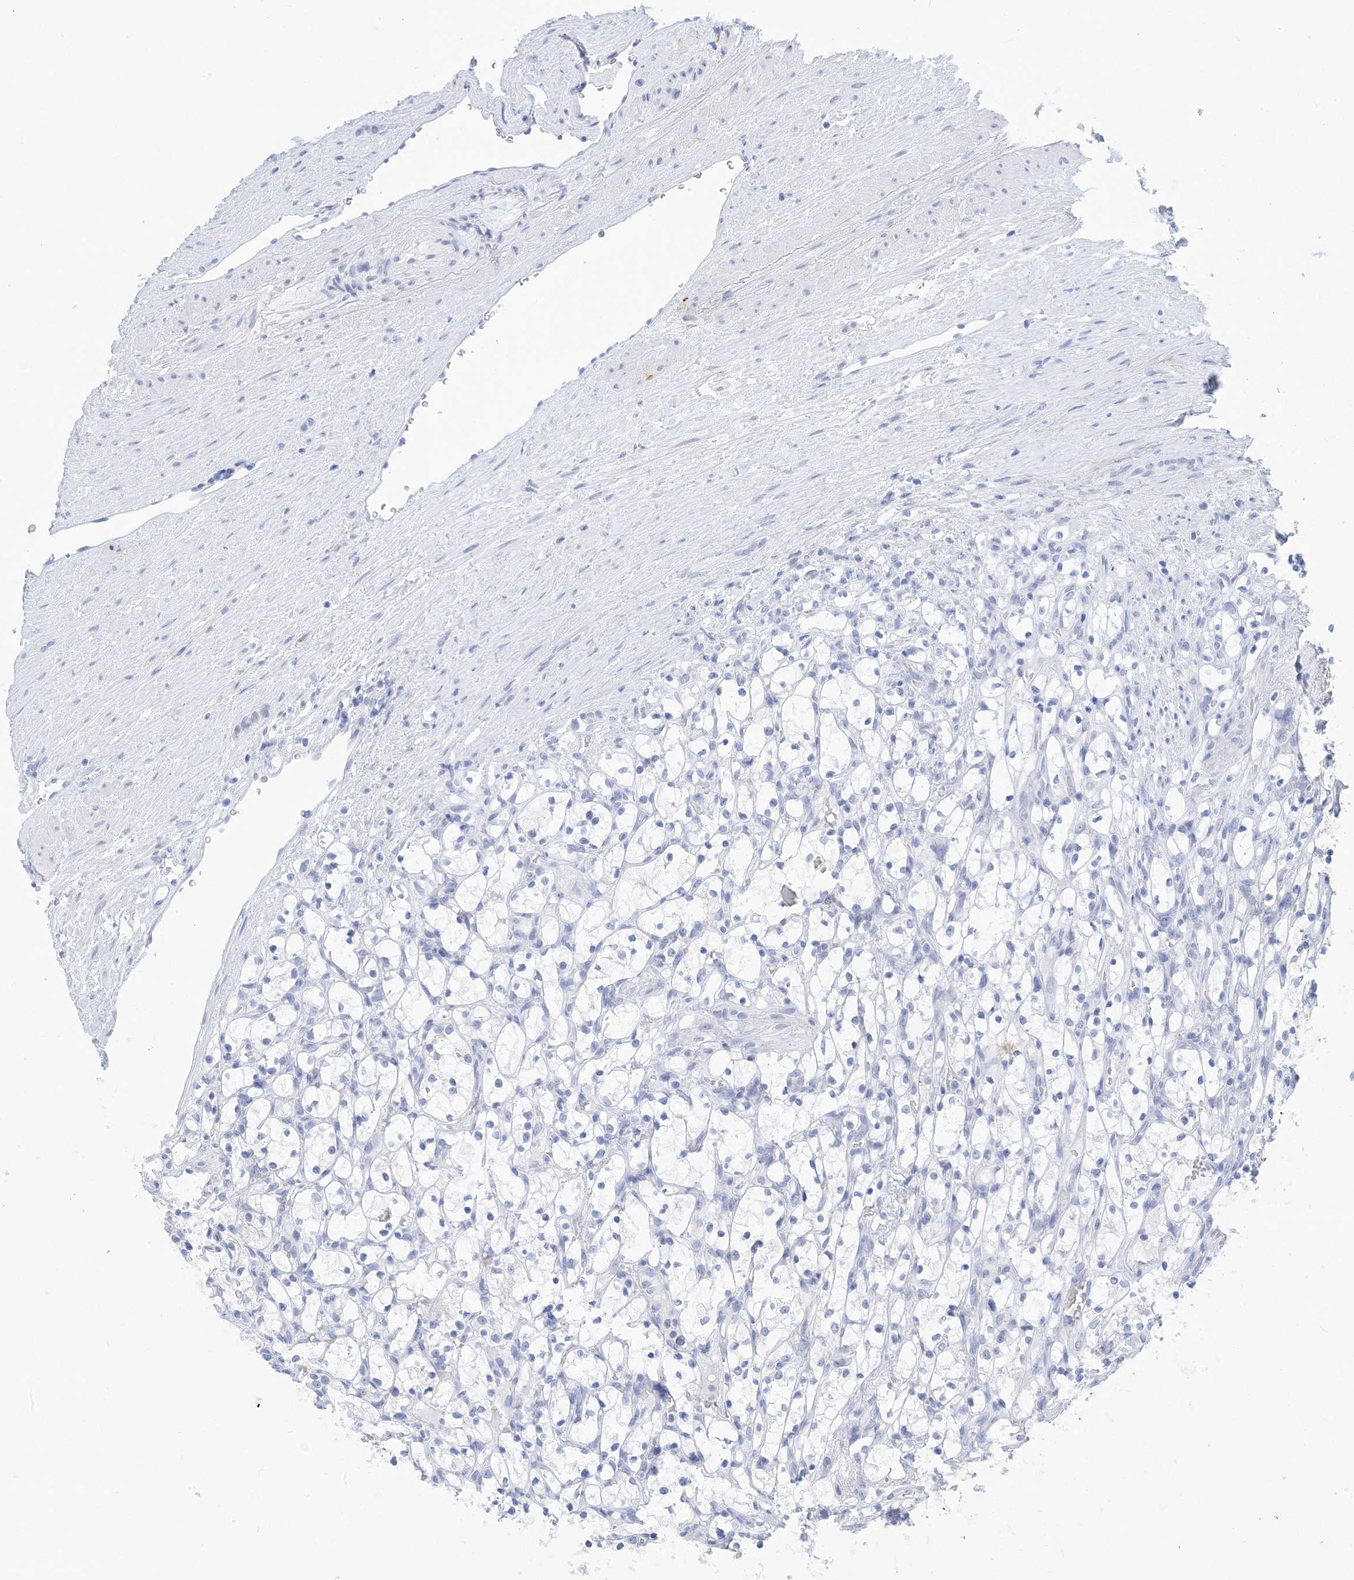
{"staining": {"intensity": "negative", "quantity": "none", "location": "none"}, "tissue": "renal cancer", "cell_type": "Tumor cells", "image_type": "cancer", "snomed": [{"axis": "morphology", "description": "Adenocarcinoma, NOS"}, {"axis": "topography", "description": "Kidney"}], "caption": "Protein analysis of renal adenocarcinoma demonstrates no significant positivity in tumor cells.", "gene": "SH3YL1", "patient": {"sex": "female", "age": 69}}